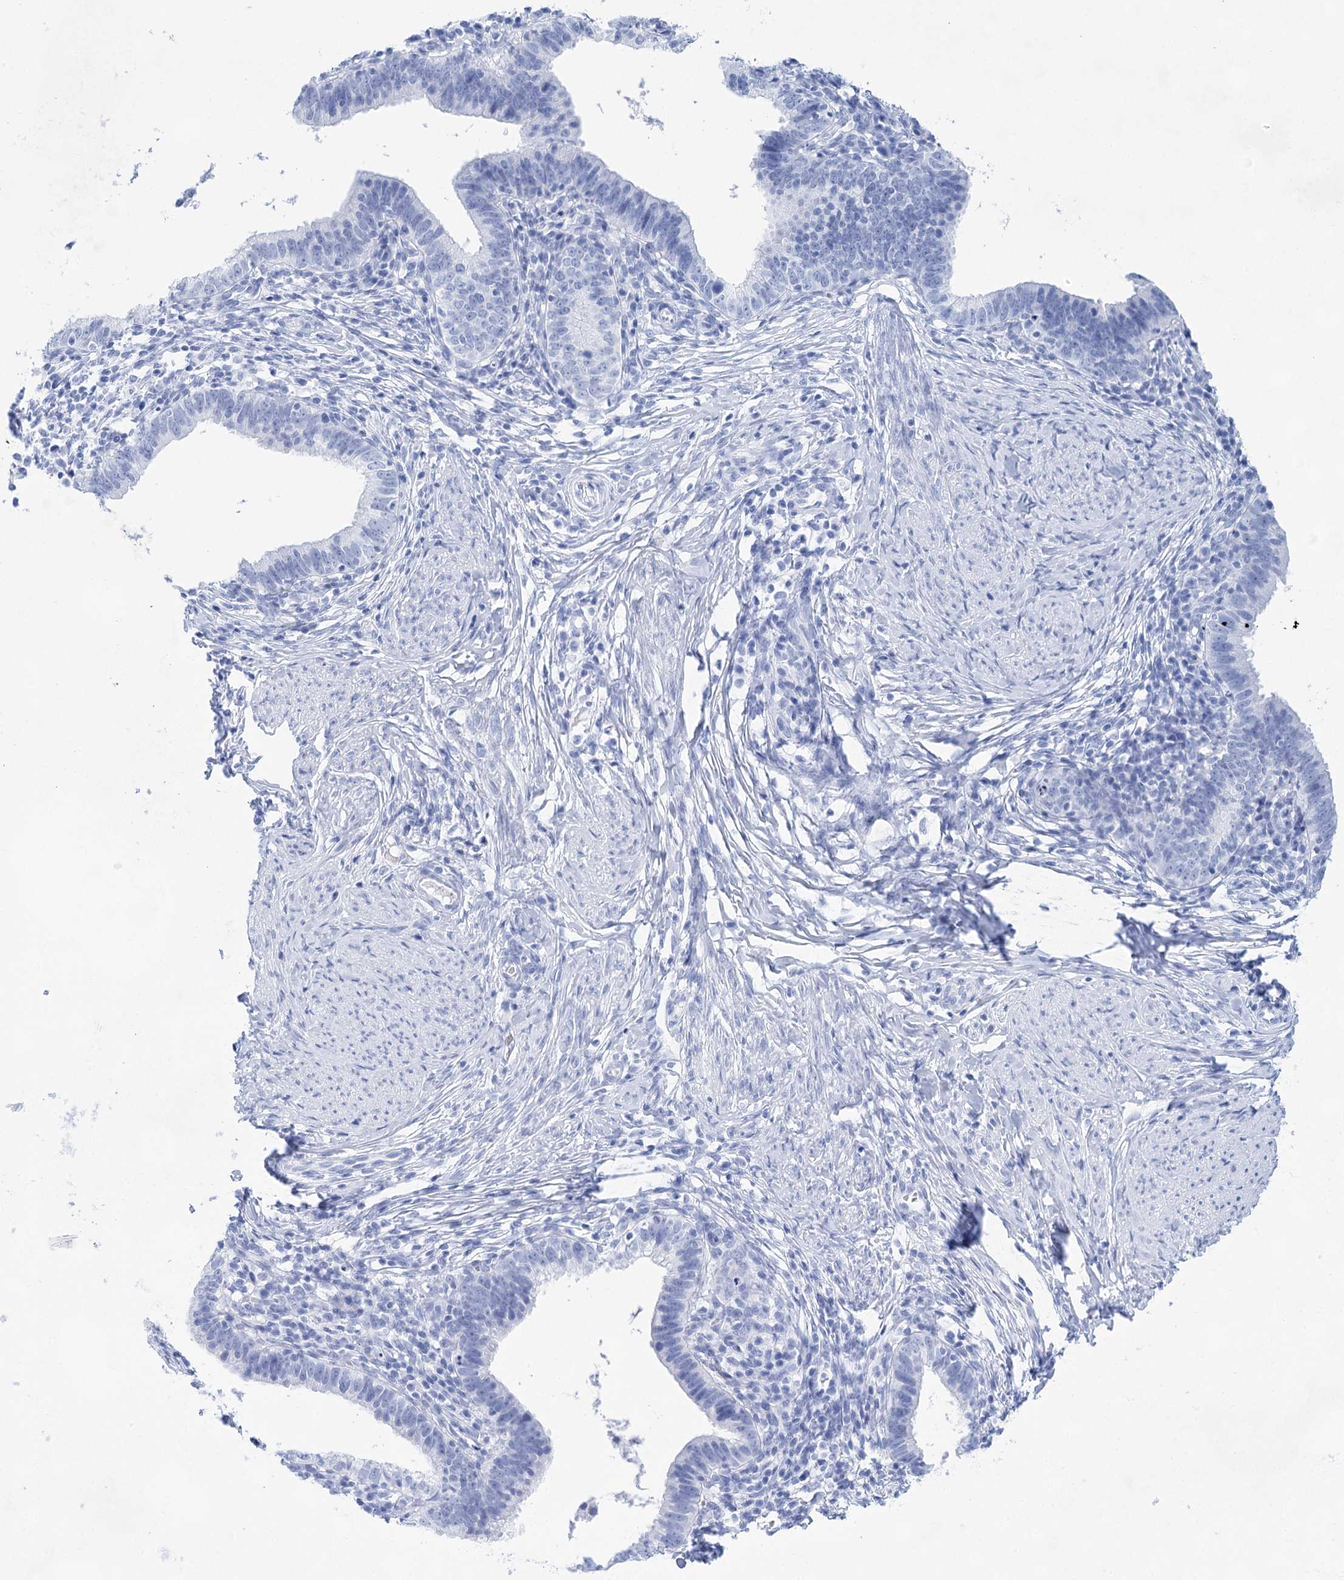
{"staining": {"intensity": "negative", "quantity": "none", "location": "none"}, "tissue": "cervical cancer", "cell_type": "Tumor cells", "image_type": "cancer", "snomed": [{"axis": "morphology", "description": "Adenocarcinoma, NOS"}, {"axis": "topography", "description": "Cervix"}], "caption": "Image shows no significant protein expression in tumor cells of cervical cancer. (DAB (3,3'-diaminobenzidine) immunohistochemistry (IHC), high magnification).", "gene": "LALBA", "patient": {"sex": "female", "age": 36}}